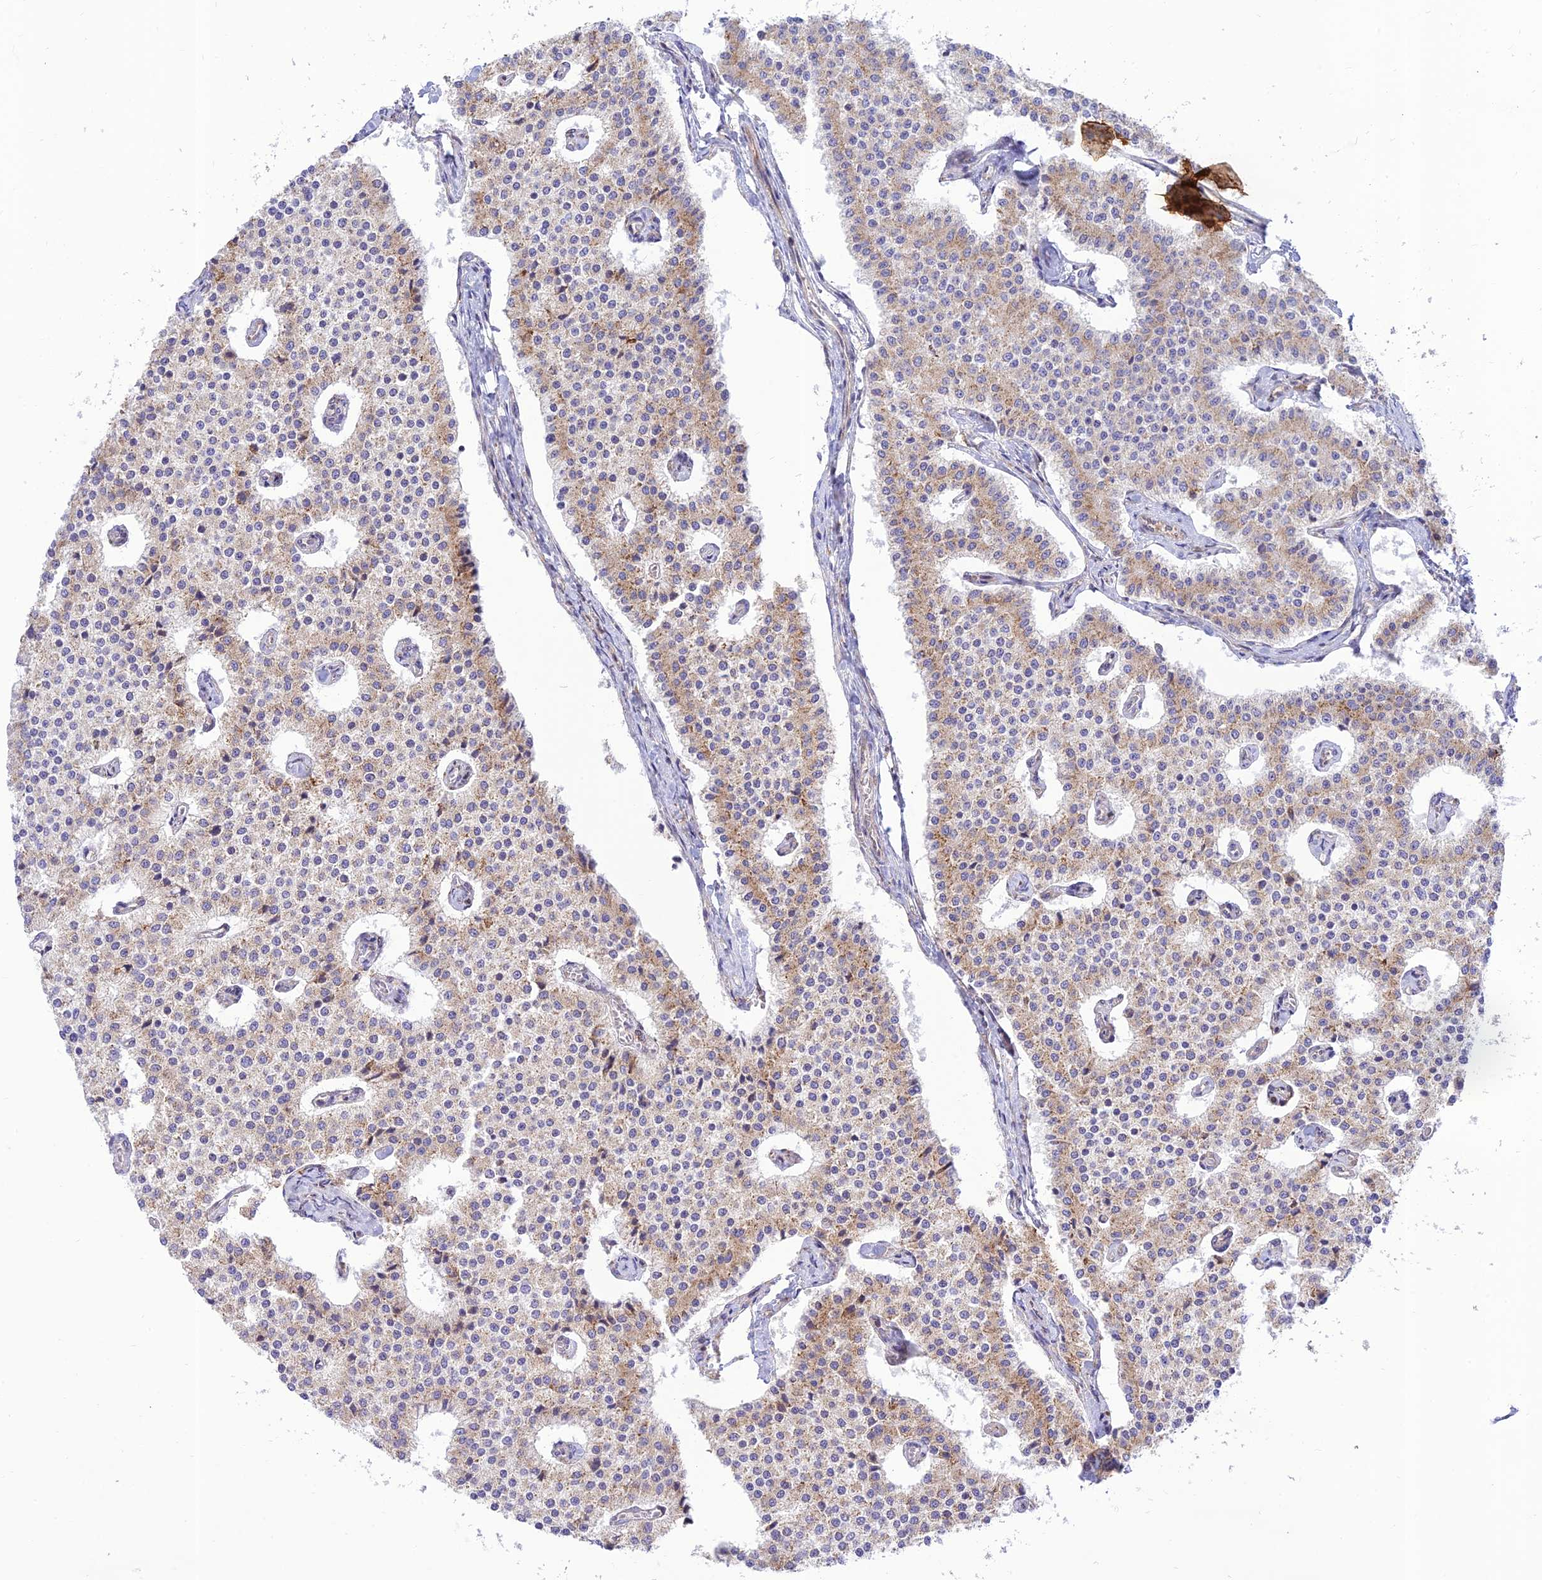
{"staining": {"intensity": "moderate", "quantity": "25%-75%", "location": "cytoplasmic/membranous"}, "tissue": "carcinoid", "cell_type": "Tumor cells", "image_type": "cancer", "snomed": [{"axis": "morphology", "description": "Carcinoid, malignant, NOS"}, {"axis": "topography", "description": "Colon"}], "caption": "The micrograph exhibits staining of carcinoid, revealing moderate cytoplasmic/membranous protein positivity (brown color) within tumor cells.", "gene": "PIMREG", "patient": {"sex": "female", "age": 52}}